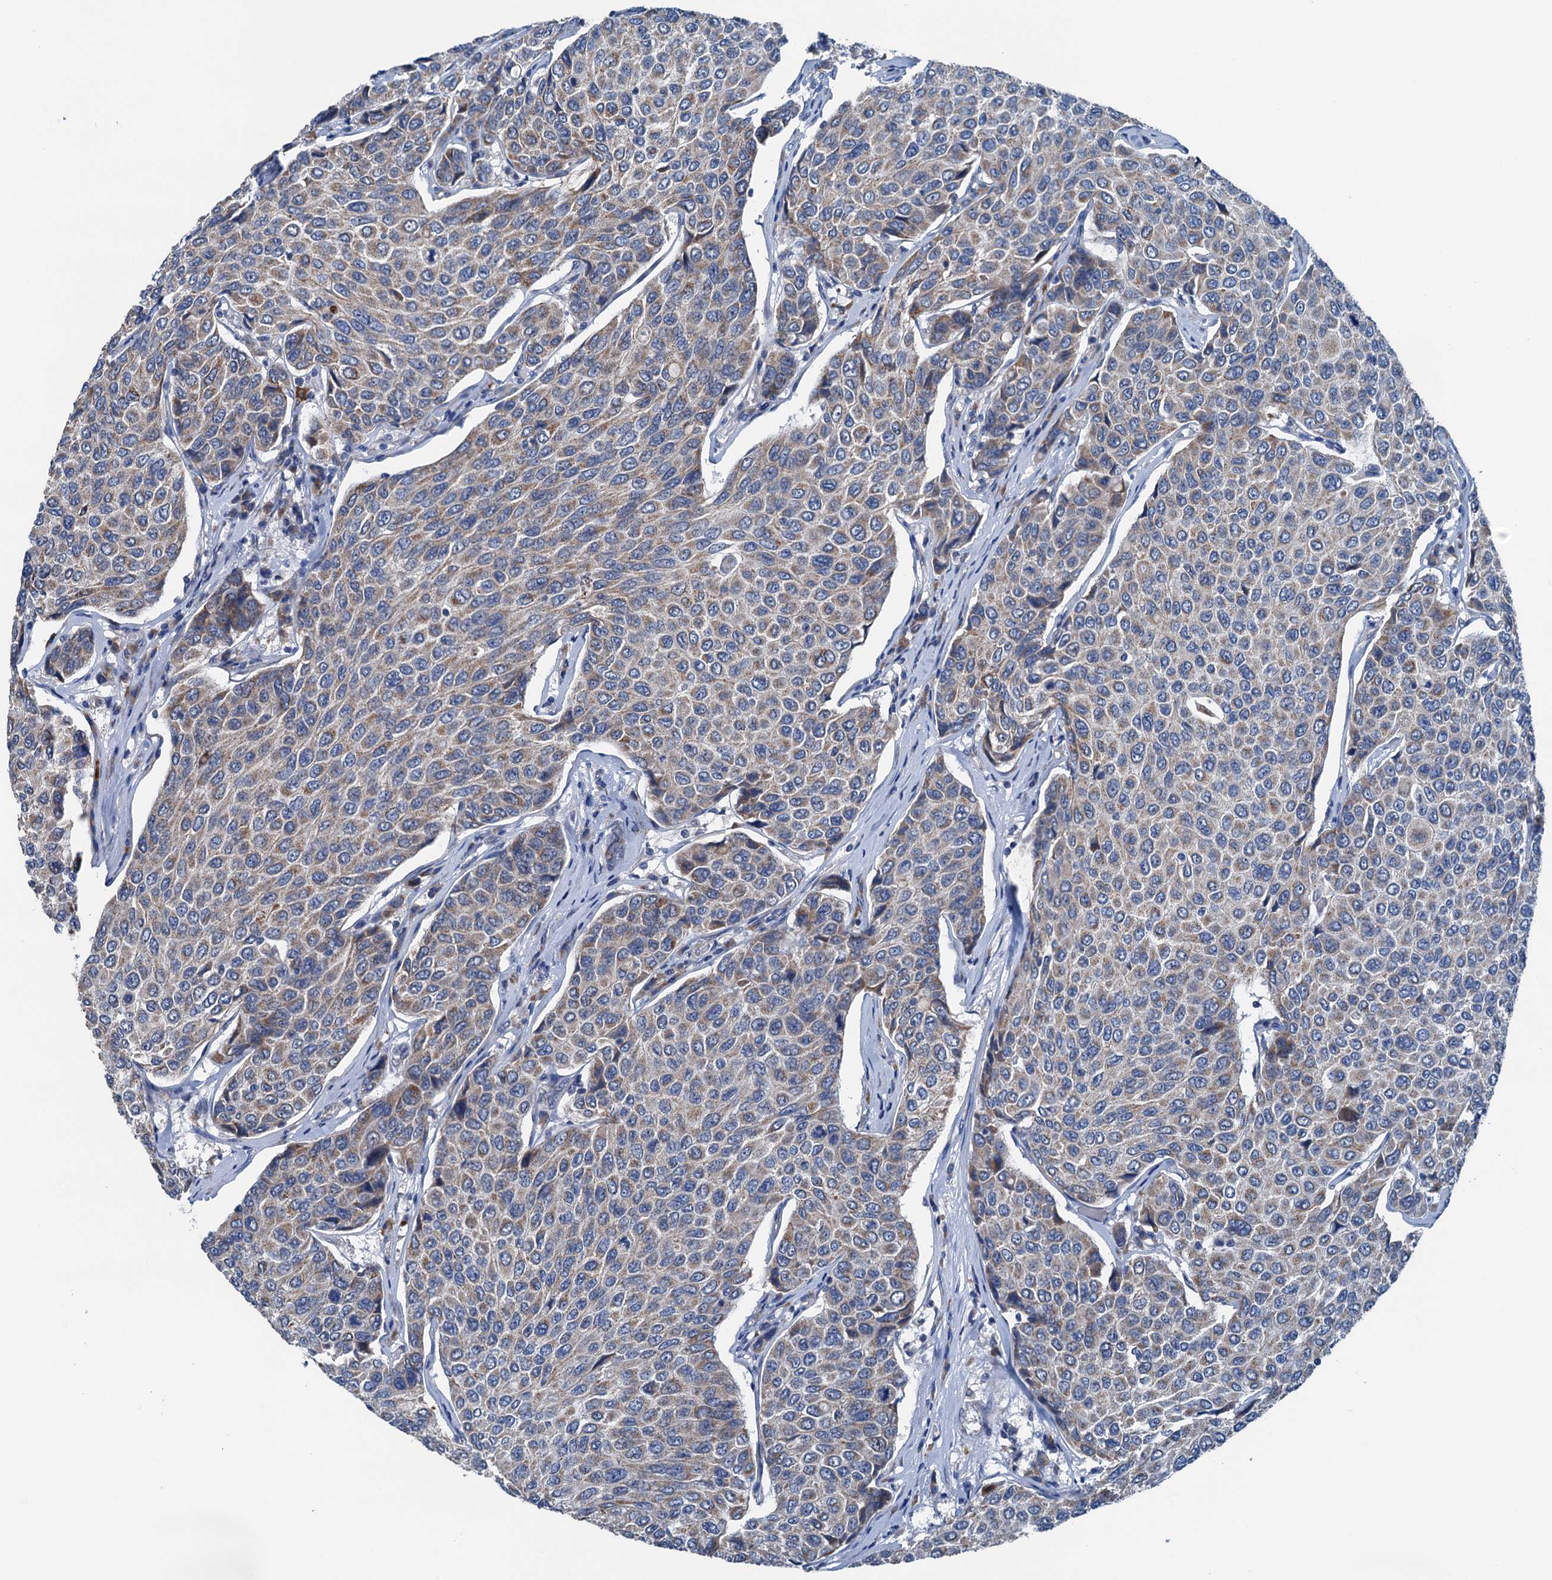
{"staining": {"intensity": "moderate", "quantity": ">75%", "location": "cytoplasmic/membranous"}, "tissue": "breast cancer", "cell_type": "Tumor cells", "image_type": "cancer", "snomed": [{"axis": "morphology", "description": "Duct carcinoma"}, {"axis": "topography", "description": "Breast"}], "caption": "Protein expression analysis of human breast cancer (invasive ductal carcinoma) reveals moderate cytoplasmic/membranous expression in approximately >75% of tumor cells.", "gene": "ELAC1", "patient": {"sex": "female", "age": 55}}